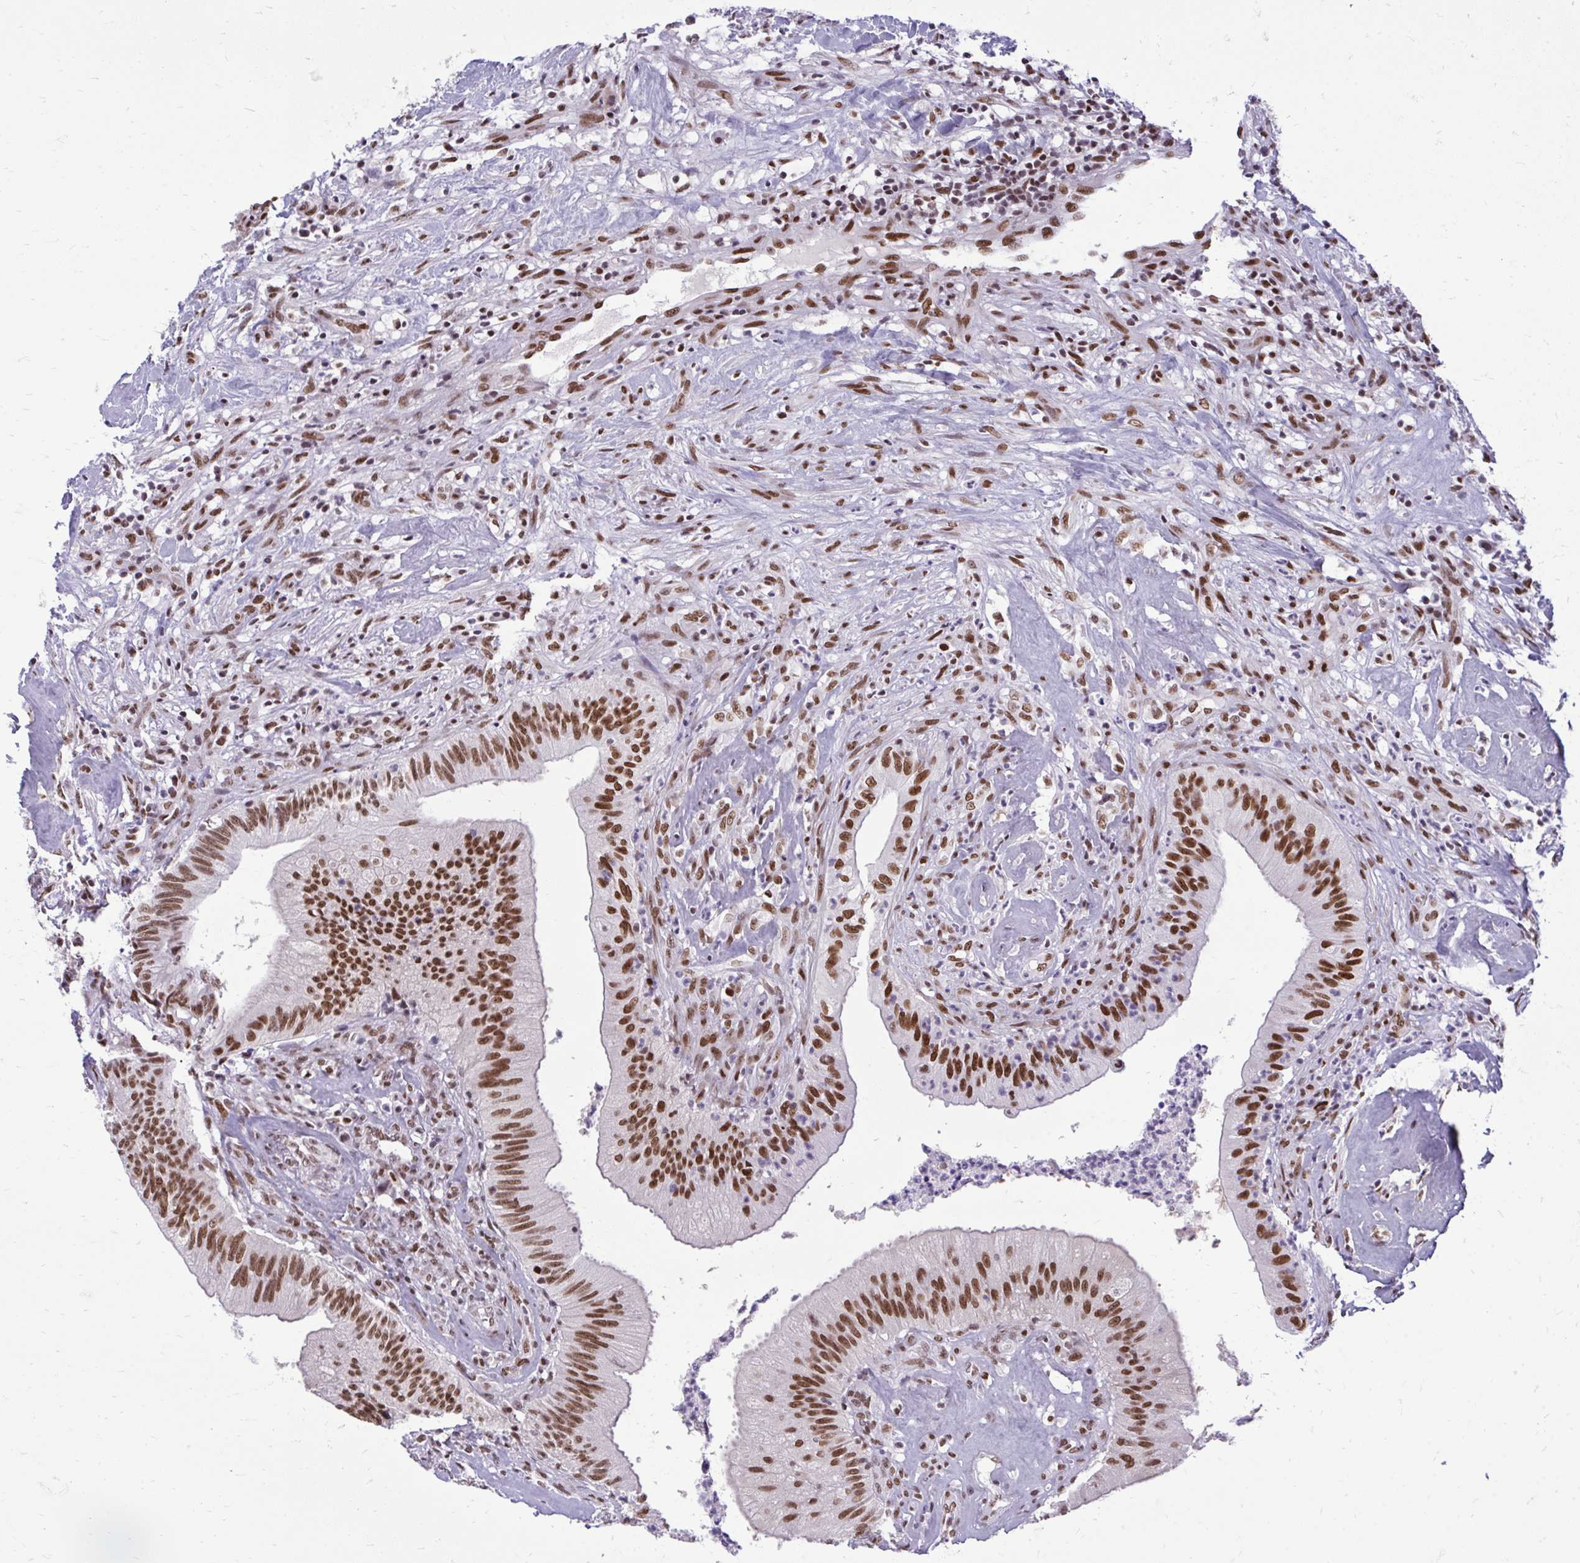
{"staining": {"intensity": "strong", "quantity": ">75%", "location": "nuclear"}, "tissue": "head and neck cancer", "cell_type": "Tumor cells", "image_type": "cancer", "snomed": [{"axis": "morphology", "description": "Adenocarcinoma, NOS"}, {"axis": "topography", "description": "Head-Neck"}], "caption": "The histopathology image exhibits staining of head and neck adenocarcinoma, revealing strong nuclear protein staining (brown color) within tumor cells.", "gene": "CDYL", "patient": {"sex": "male", "age": 44}}